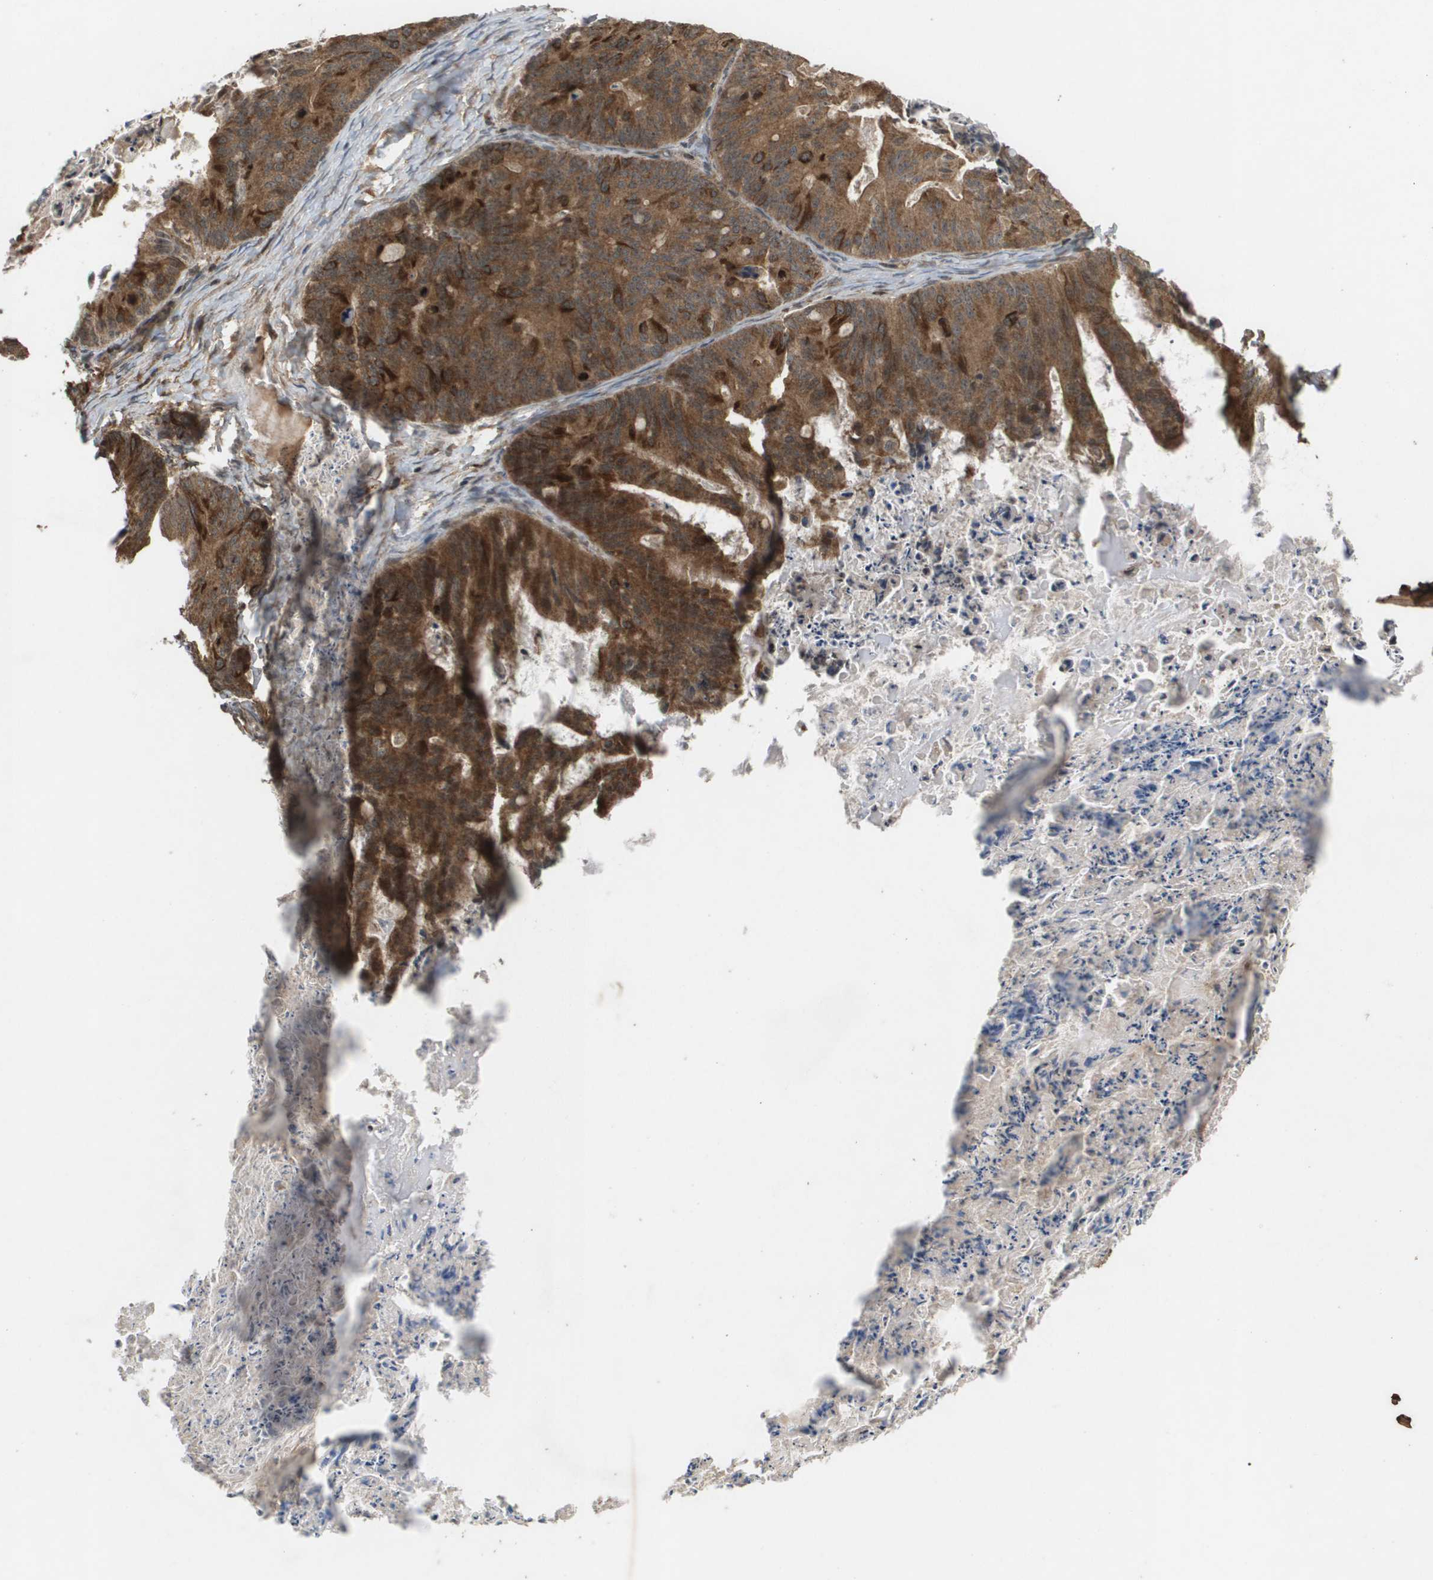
{"staining": {"intensity": "strong", "quantity": ">75%", "location": "cytoplasmic/membranous"}, "tissue": "ovarian cancer", "cell_type": "Tumor cells", "image_type": "cancer", "snomed": [{"axis": "morphology", "description": "Cystadenocarcinoma, mucinous, NOS"}, {"axis": "topography", "description": "Ovary"}], "caption": "Protein staining shows strong cytoplasmic/membranous expression in approximately >75% of tumor cells in mucinous cystadenocarcinoma (ovarian). The protein is stained brown, and the nuclei are stained in blue (DAB IHC with brightfield microscopy, high magnification).", "gene": "KIF11", "patient": {"sex": "female", "age": 37}}